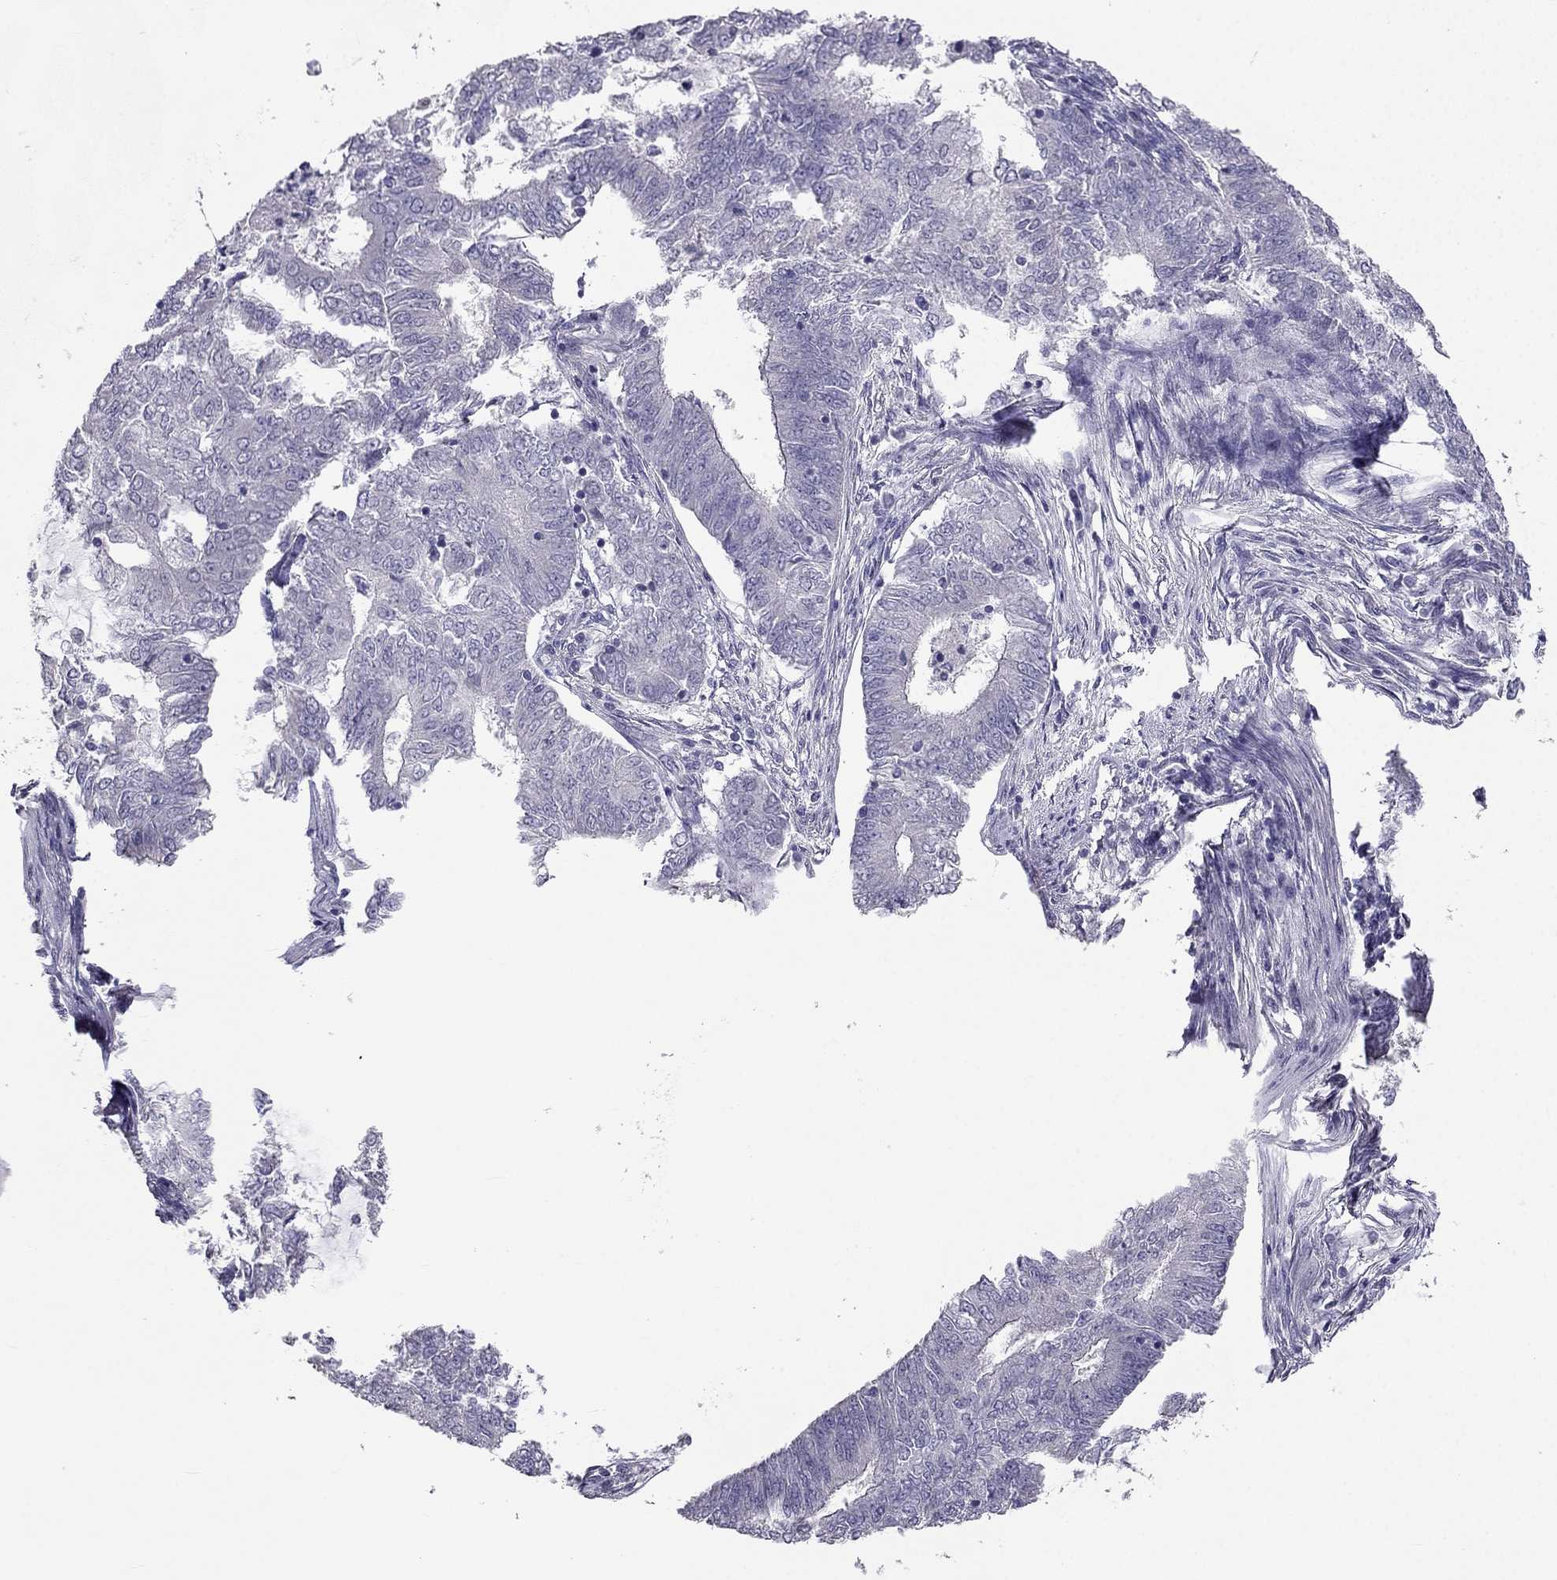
{"staining": {"intensity": "negative", "quantity": "none", "location": "none"}, "tissue": "endometrial cancer", "cell_type": "Tumor cells", "image_type": "cancer", "snomed": [{"axis": "morphology", "description": "Adenocarcinoma, NOS"}, {"axis": "topography", "description": "Endometrium"}], "caption": "Immunohistochemical staining of endometrial adenocarcinoma demonstrates no significant positivity in tumor cells.", "gene": "HSFX1", "patient": {"sex": "female", "age": 62}}